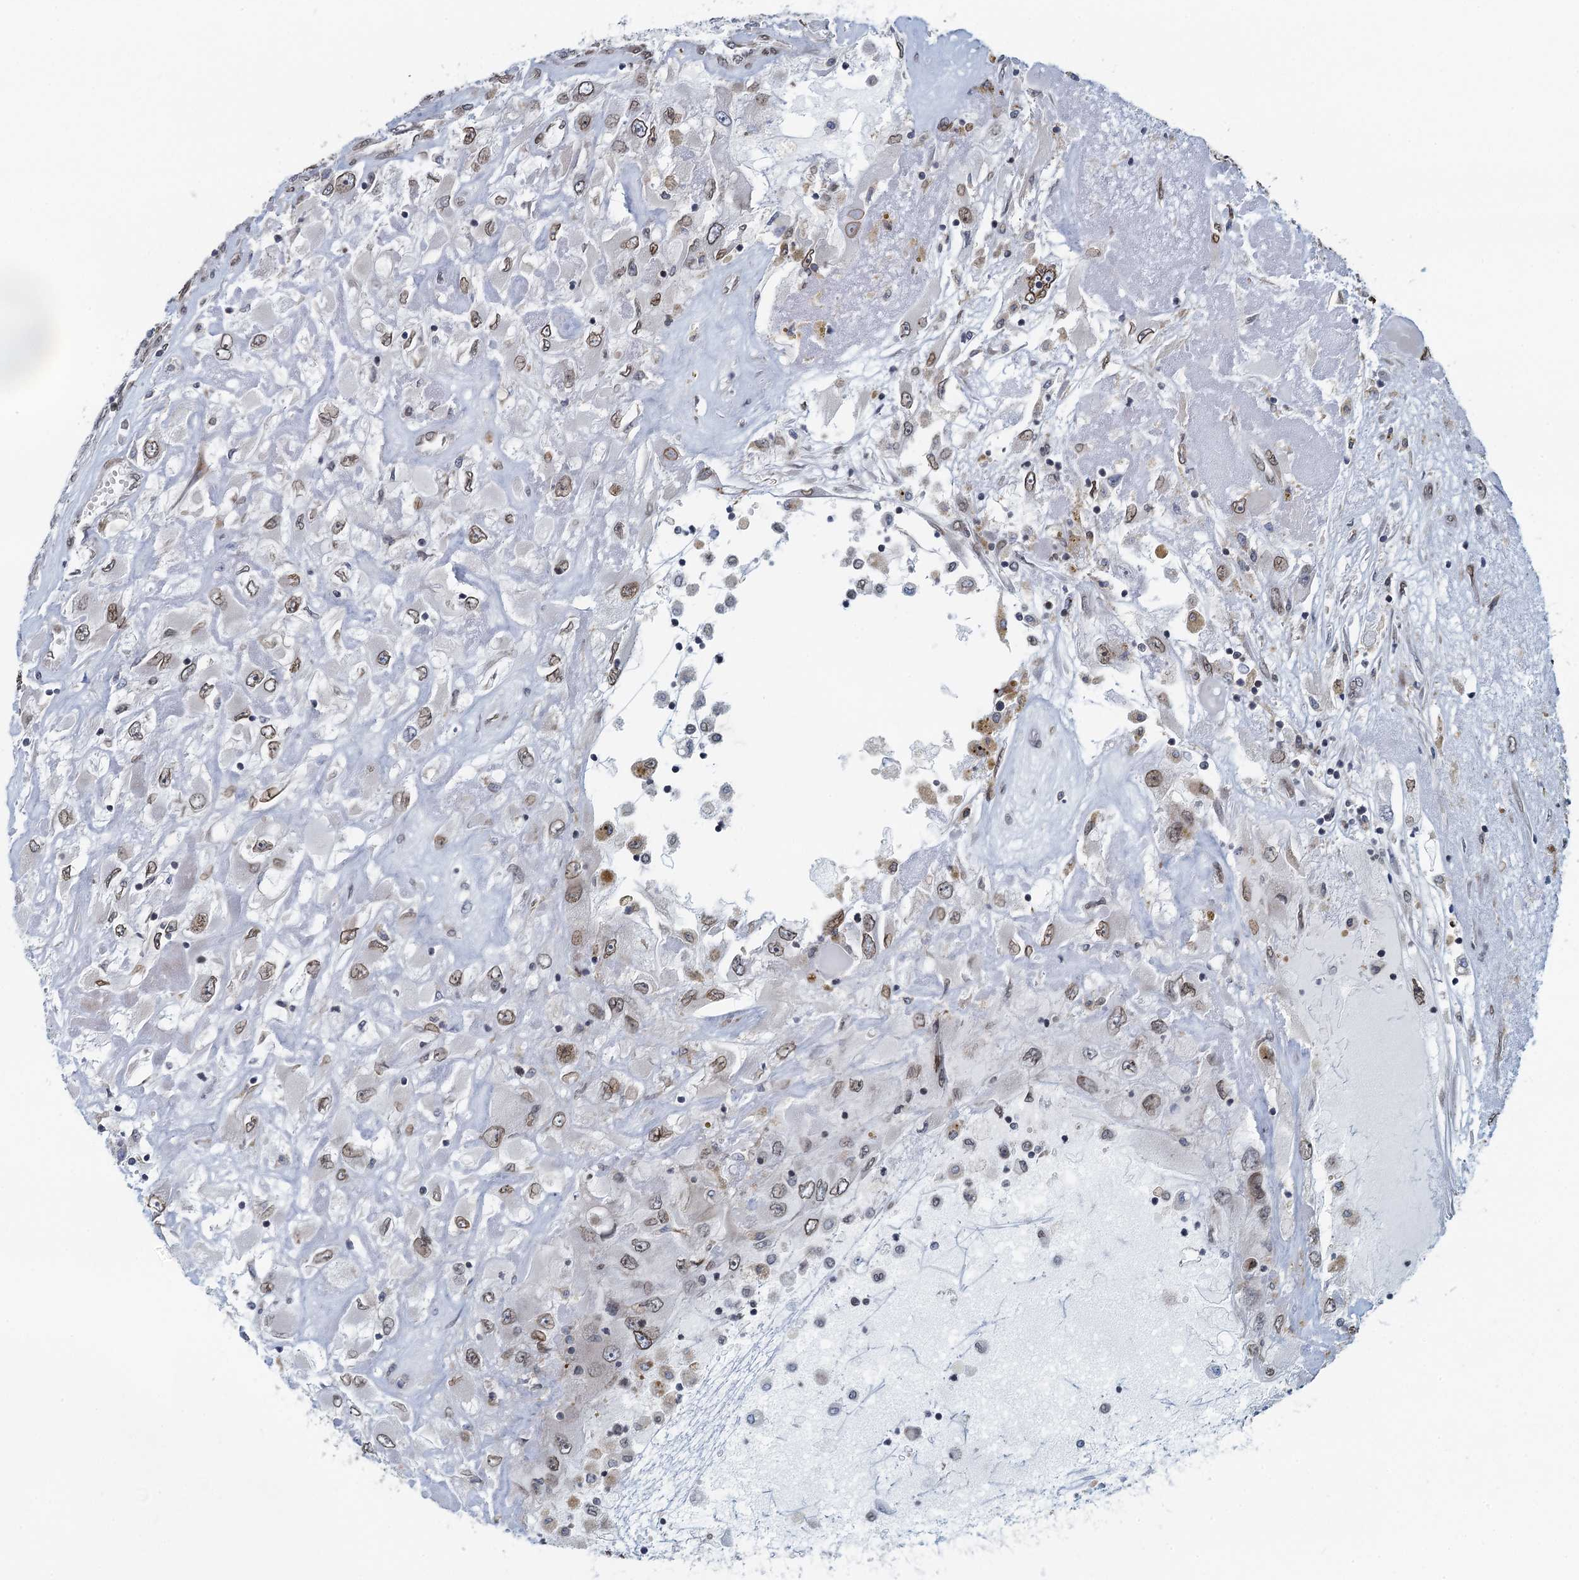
{"staining": {"intensity": "weak", "quantity": ">75%", "location": "cytoplasmic/membranous,nuclear"}, "tissue": "renal cancer", "cell_type": "Tumor cells", "image_type": "cancer", "snomed": [{"axis": "morphology", "description": "Adenocarcinoma, NOS"}, {"axis": "topography", "description": "Kidney"}], "caption": "Renal cancer was stained to show a protein in brown. There is low levels of weak cytoplasmic/membranous and nuclear staining in approximately >75% of tumor cells. (brown staining indicates protein expression, while blue staining denotes nuclei).", "gene": "CCDC34", "patient": {"sex": "female", "age": 52}}